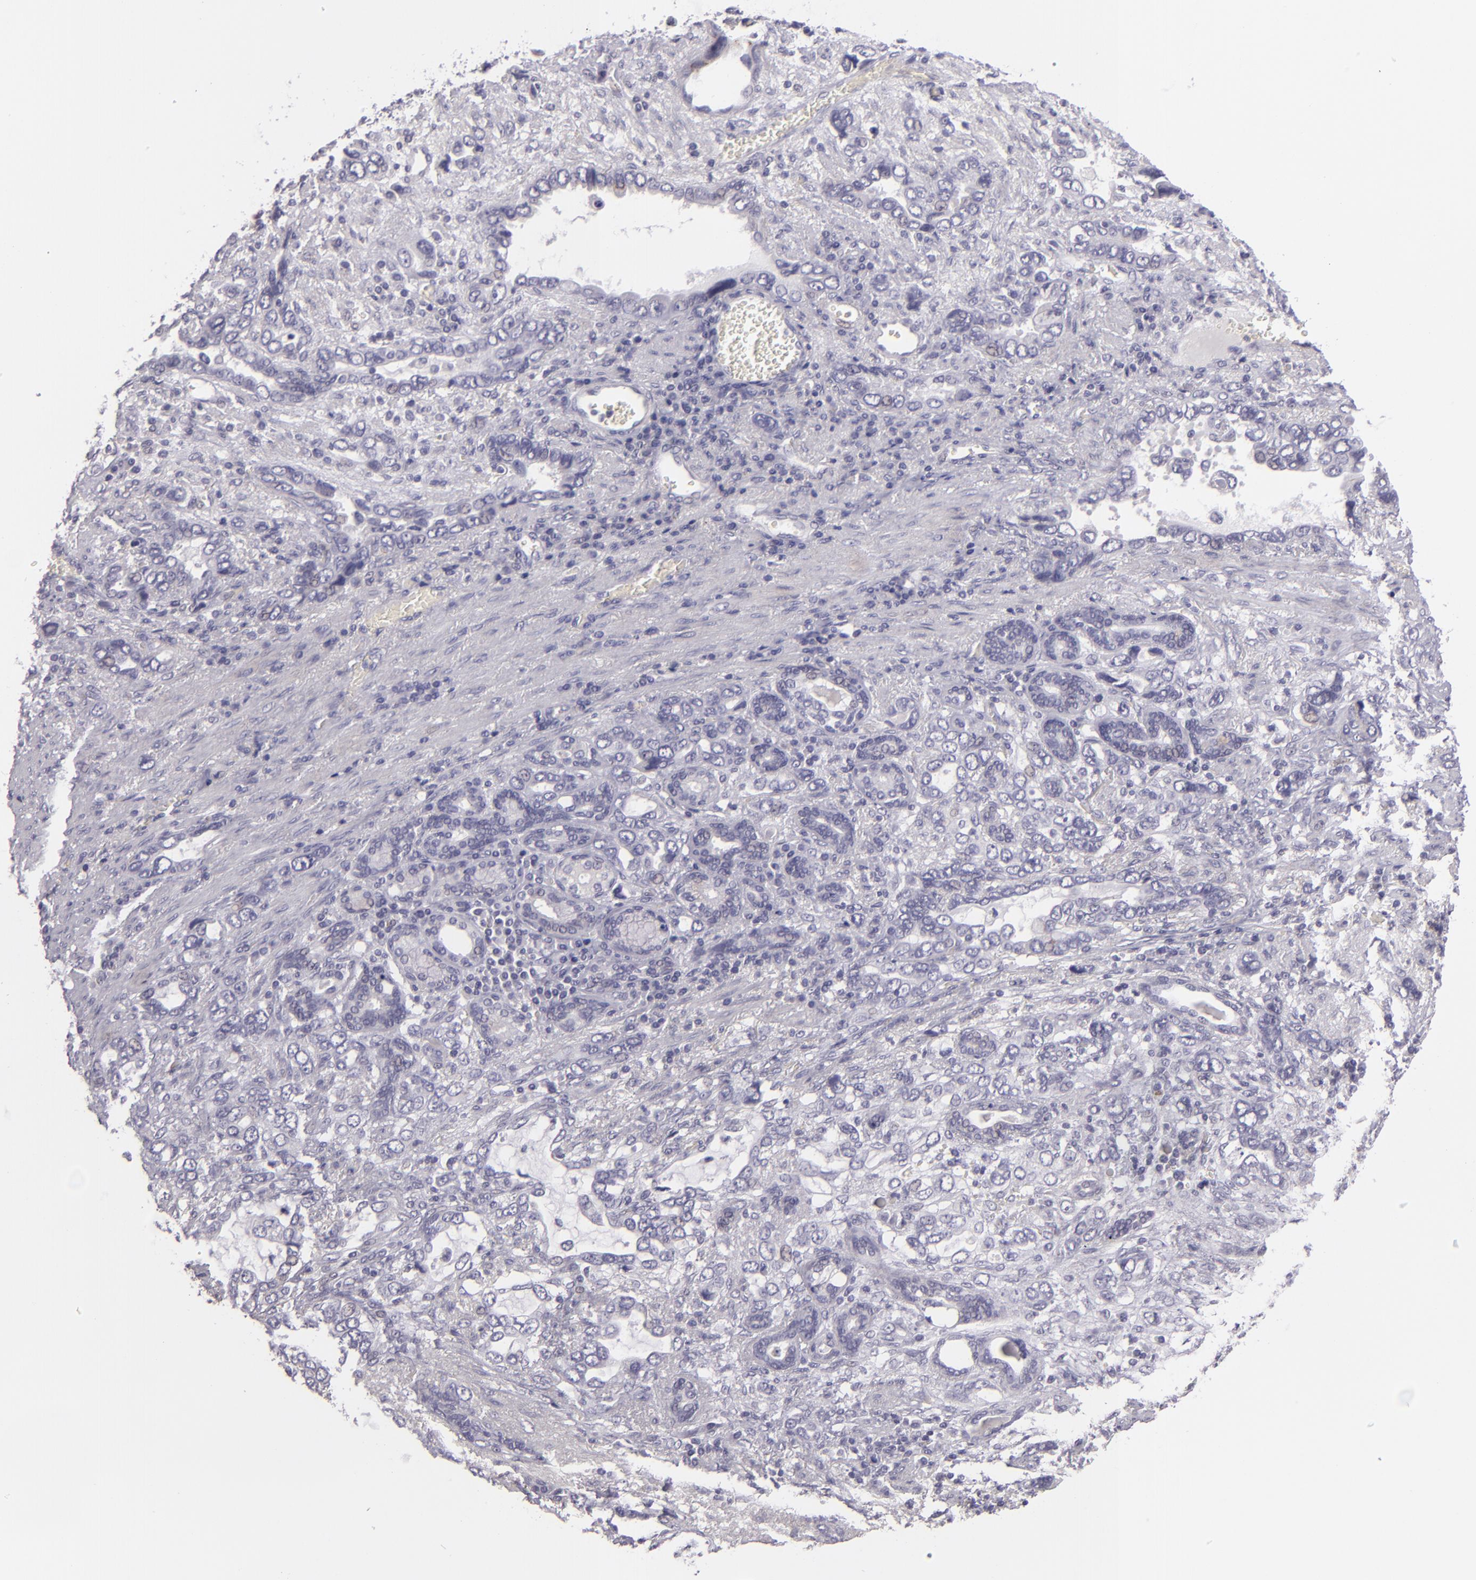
{"staining": {"intensity": "negative", "quantity": "none", "location": "none"}, "tissue": "stomach cancer", "cell_type": "Tumor cells", "image_type": "cancer", "snomed": [{"axis": "morphology", "description": "Adenocarcinoma, NOS"}, {"axis": "topography", "description": "Stomach"}], "caption": "Tumor cells are negative for brown protein staining in stomach adenocarcinoma.", "gene": "EGFL6", "patient": {"sex": "male", "age": 78}}